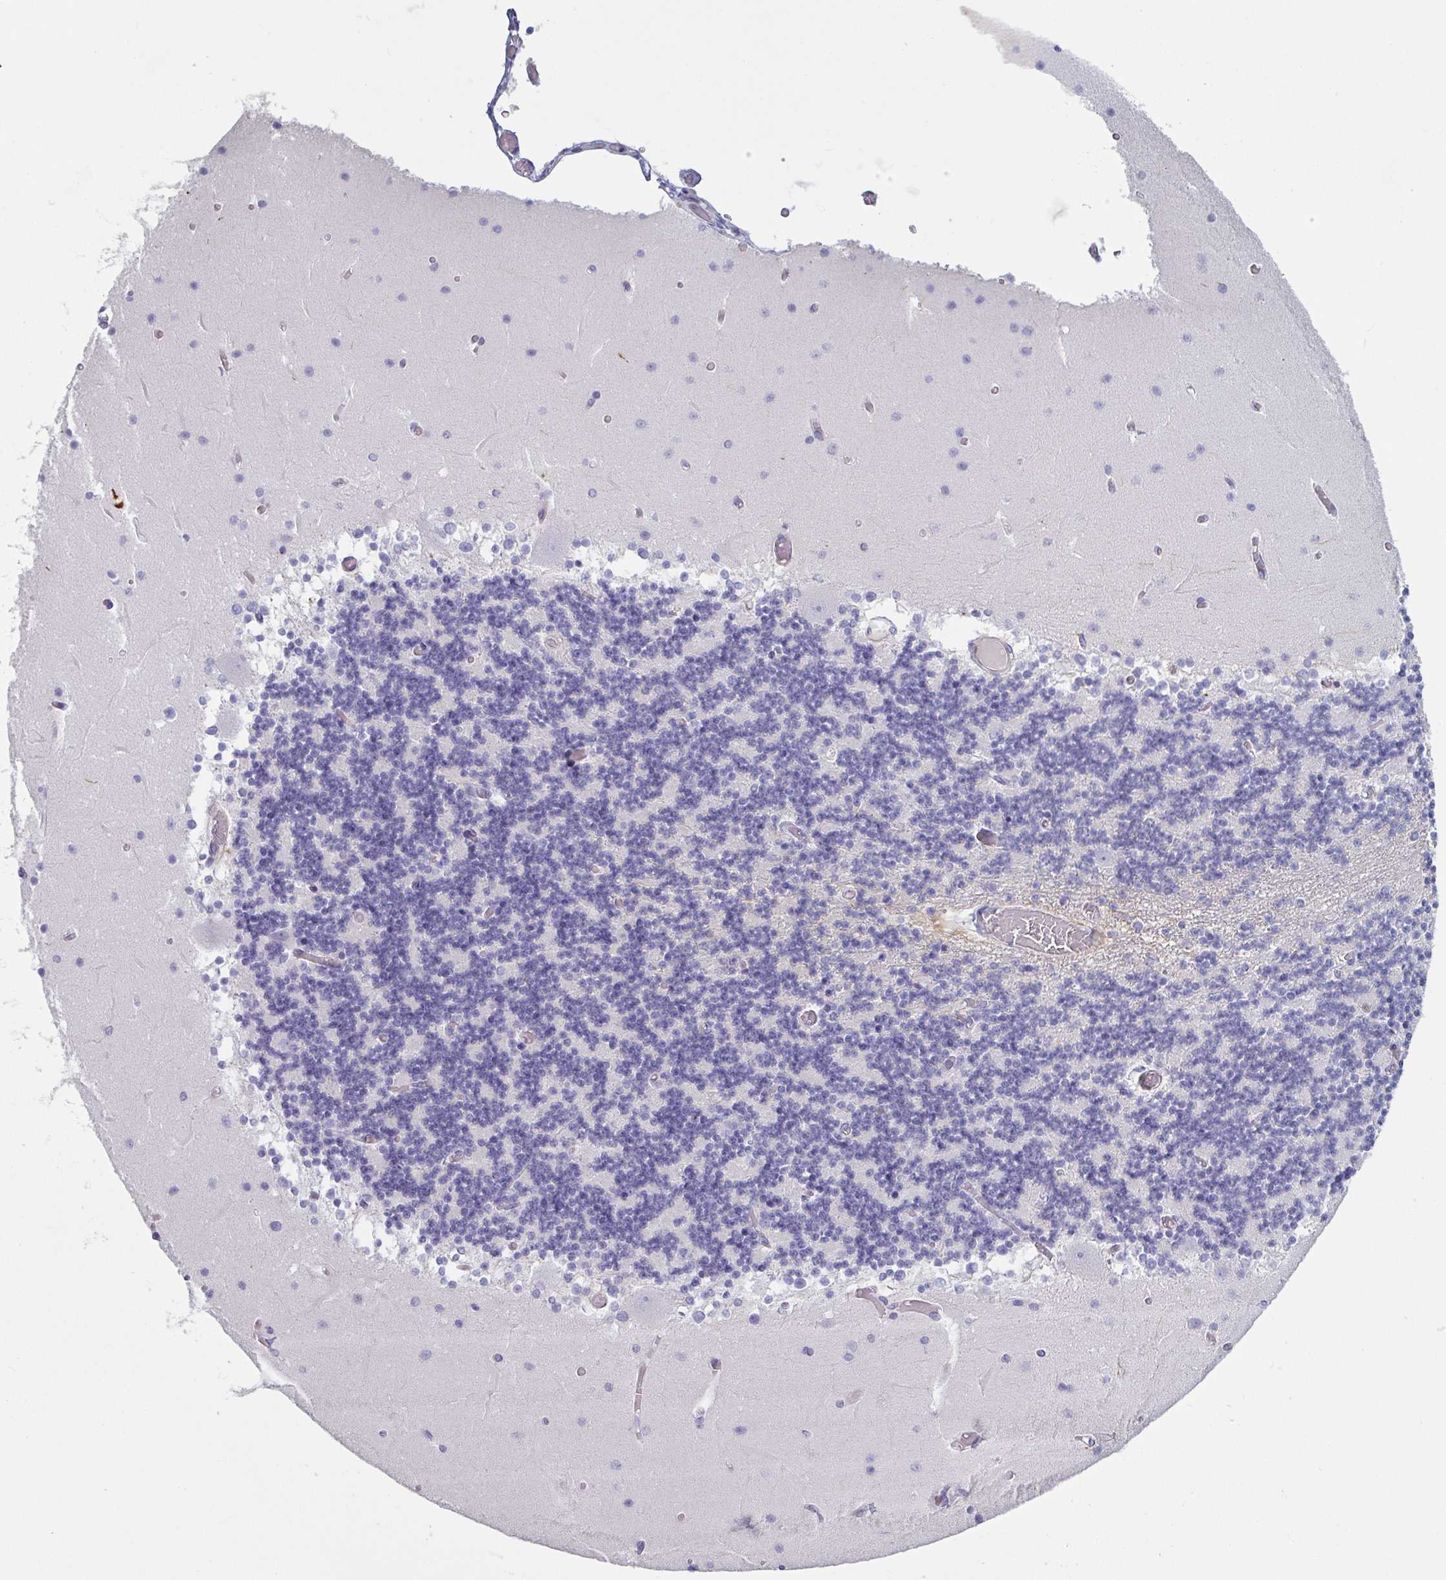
{"staining": {"intensity": "negative", "quantity": "none", "location": "none"}, "tissue": "cerebellum", "cell_type": "Cells in granular layer", "image_type": "normal", "snomed": [{"axis": "morphology", "description": "Normal tissue, NOS"}, {"axis": "topography", "description": "Cerebellum"}], "caption": "Immunohistochemical staining of normal human cerebellum displays no significant expression in cells in granular layer.", "gene": "OR5P3", "patient": {"sex": "female", "age": 28}}